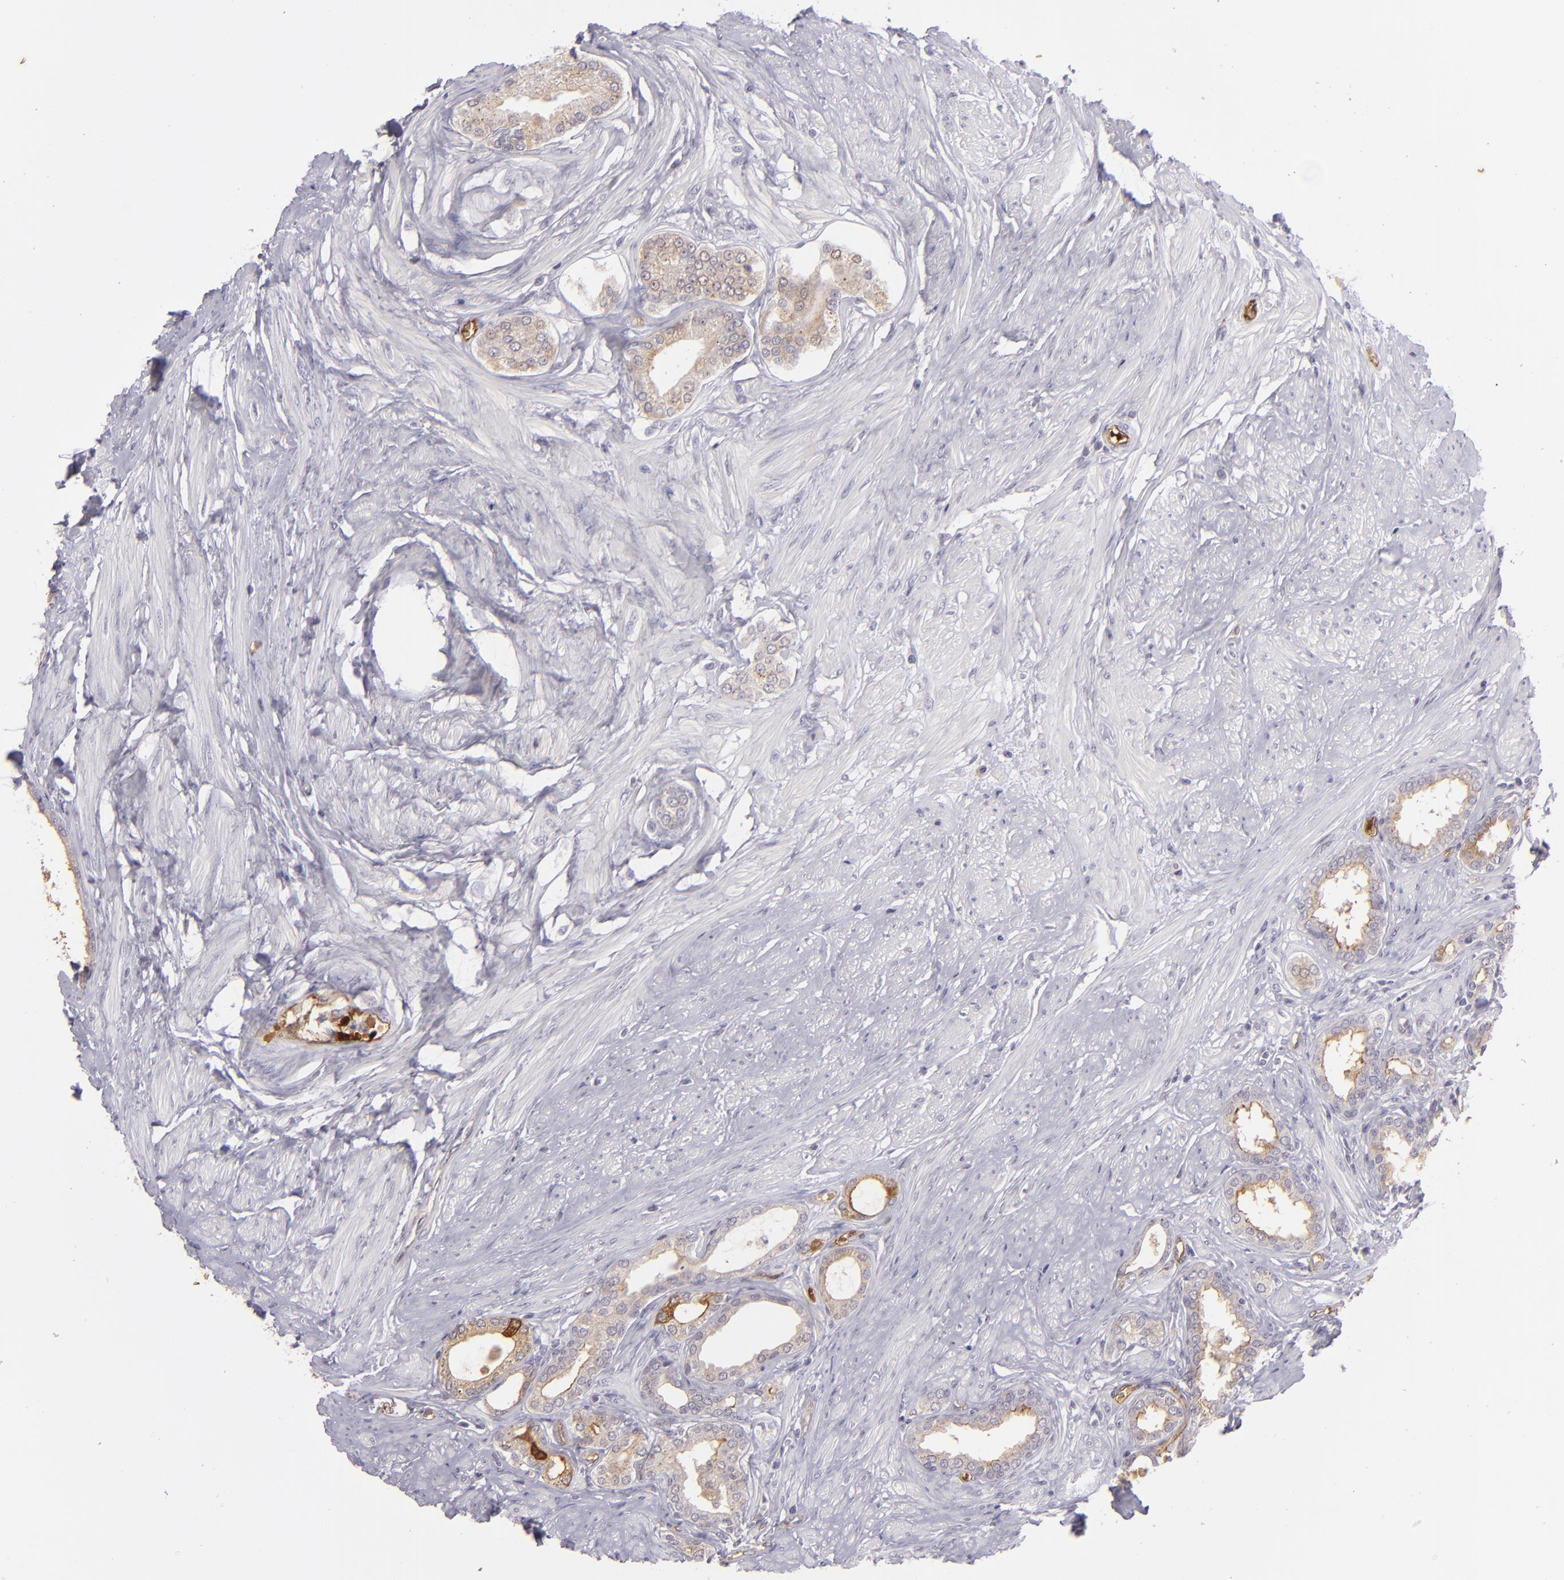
{"staining": {"intensity": "moderate", "quantity": ">75%", "location": "cytoplasmic/membranous"}, "tissue": "prostate", "cell_type": "Glandular cells", "image_type": "normal", "snomed": [{"axis": "morphology", "description": "Normal tissue, NOS"}, {"axis": "topography", "description": "Prostate"}], "caption": "Moderate cytoplasmic/membranous positivity for a protein is identified in approximately >75% of glandular cells of benign prostate using IHC.", "gene": "ACE", "patient": {"sex": "male", "age": 64}}